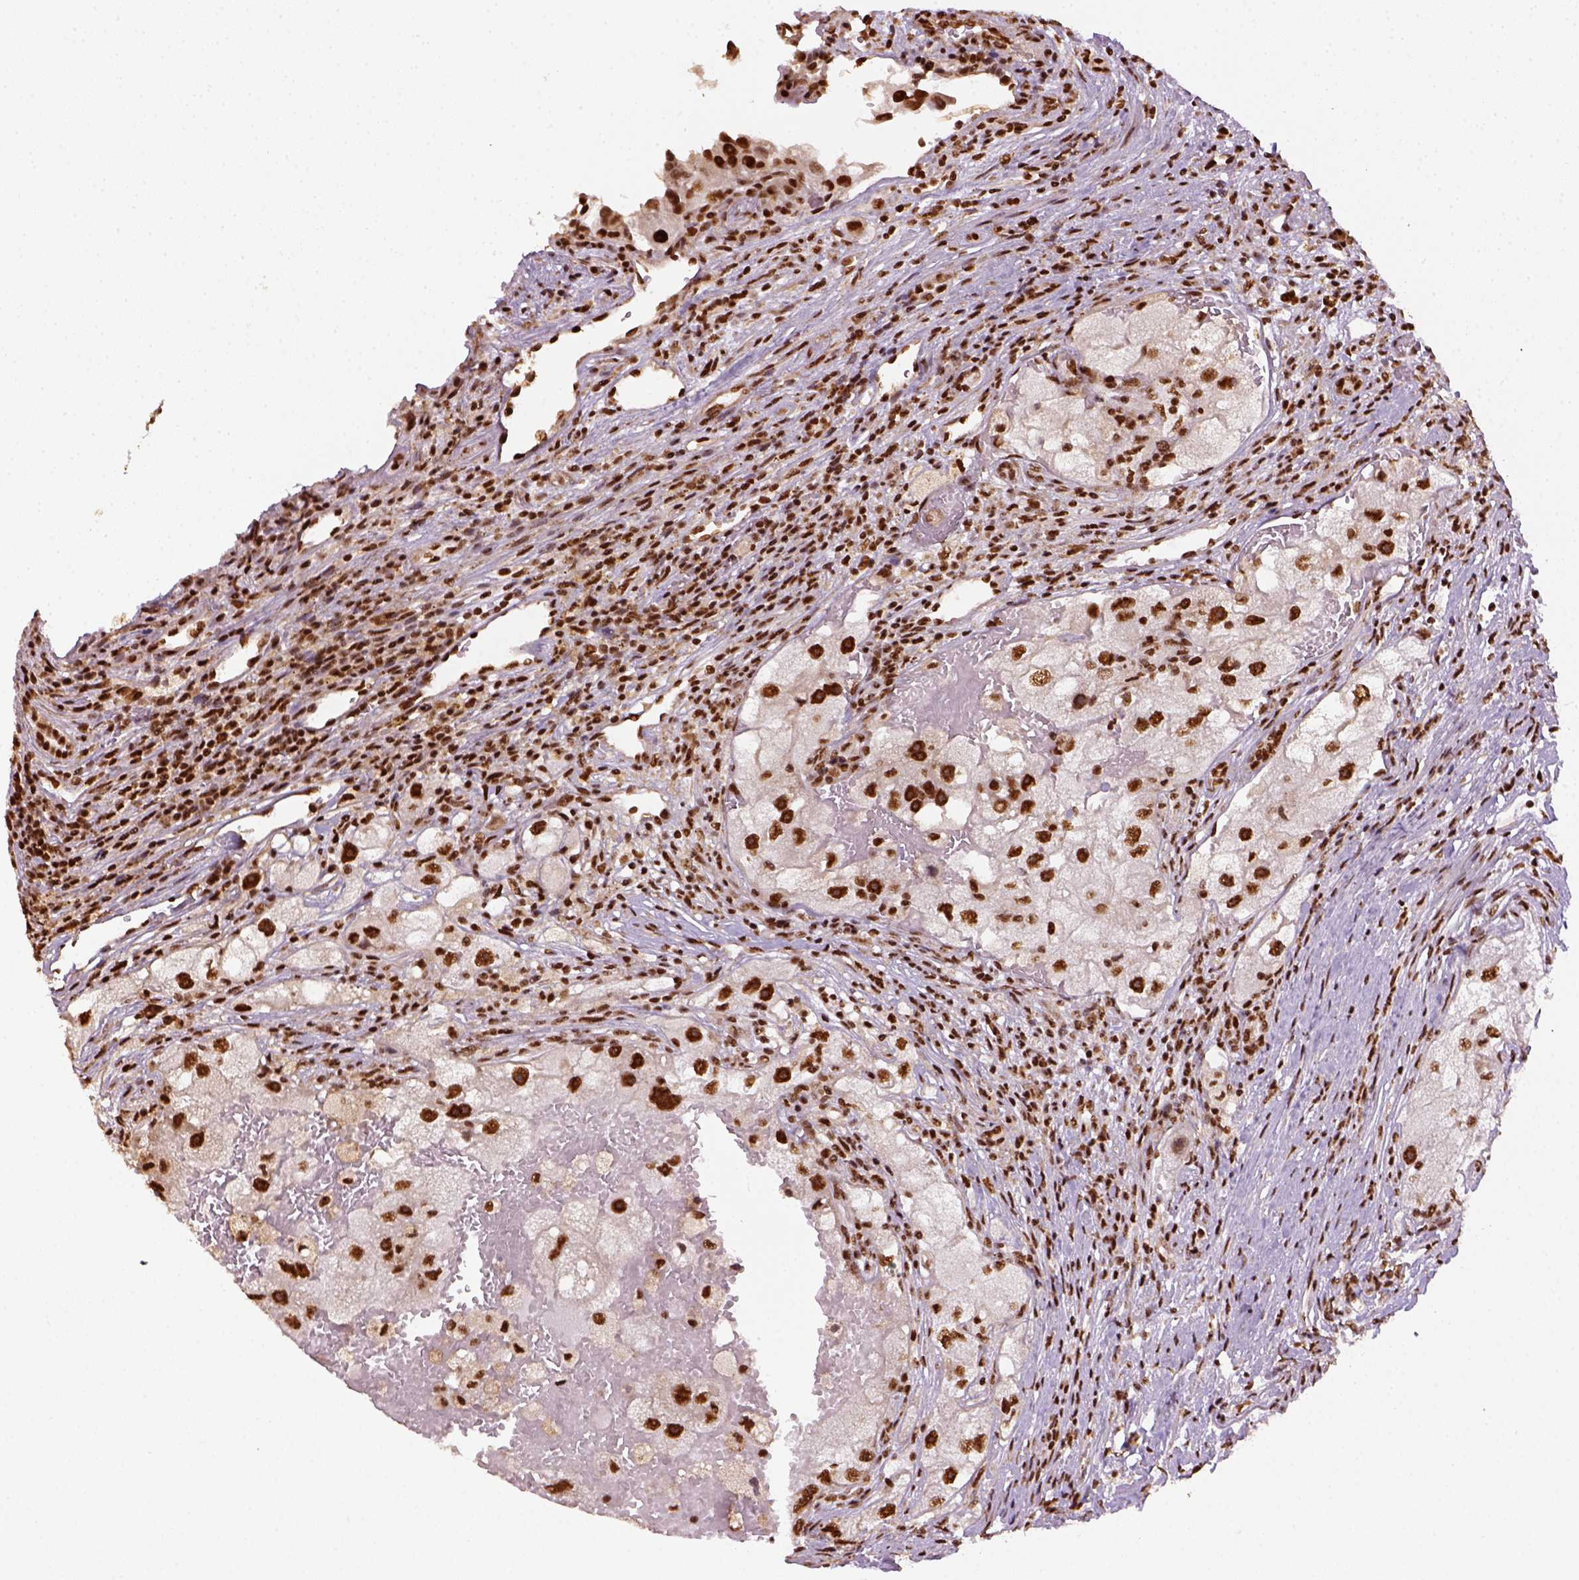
{"staining": {"intensity": "strong", "quantity": ">75%", "location": "nuclear"}, "tissue": "renal cancer", "cell_type": "Tumor cells", "image_type": "cancer", "snomed": [{"axis": "morphology", "description": "Adenocarcinoma, NOS"}, {"axis": "topography", "description": "Kidney"}], "caption": "Immunohistochemical staining of human adenocarcinoma (renal) shows high levels of strong nuclear positivity in about >75% of tumor cells. Immunohistochemistry stains the protein of interest in brown and the nuclei are stained blue.", "gene": "CCAR1", "patient": {"sex": "male", "age": 63}}